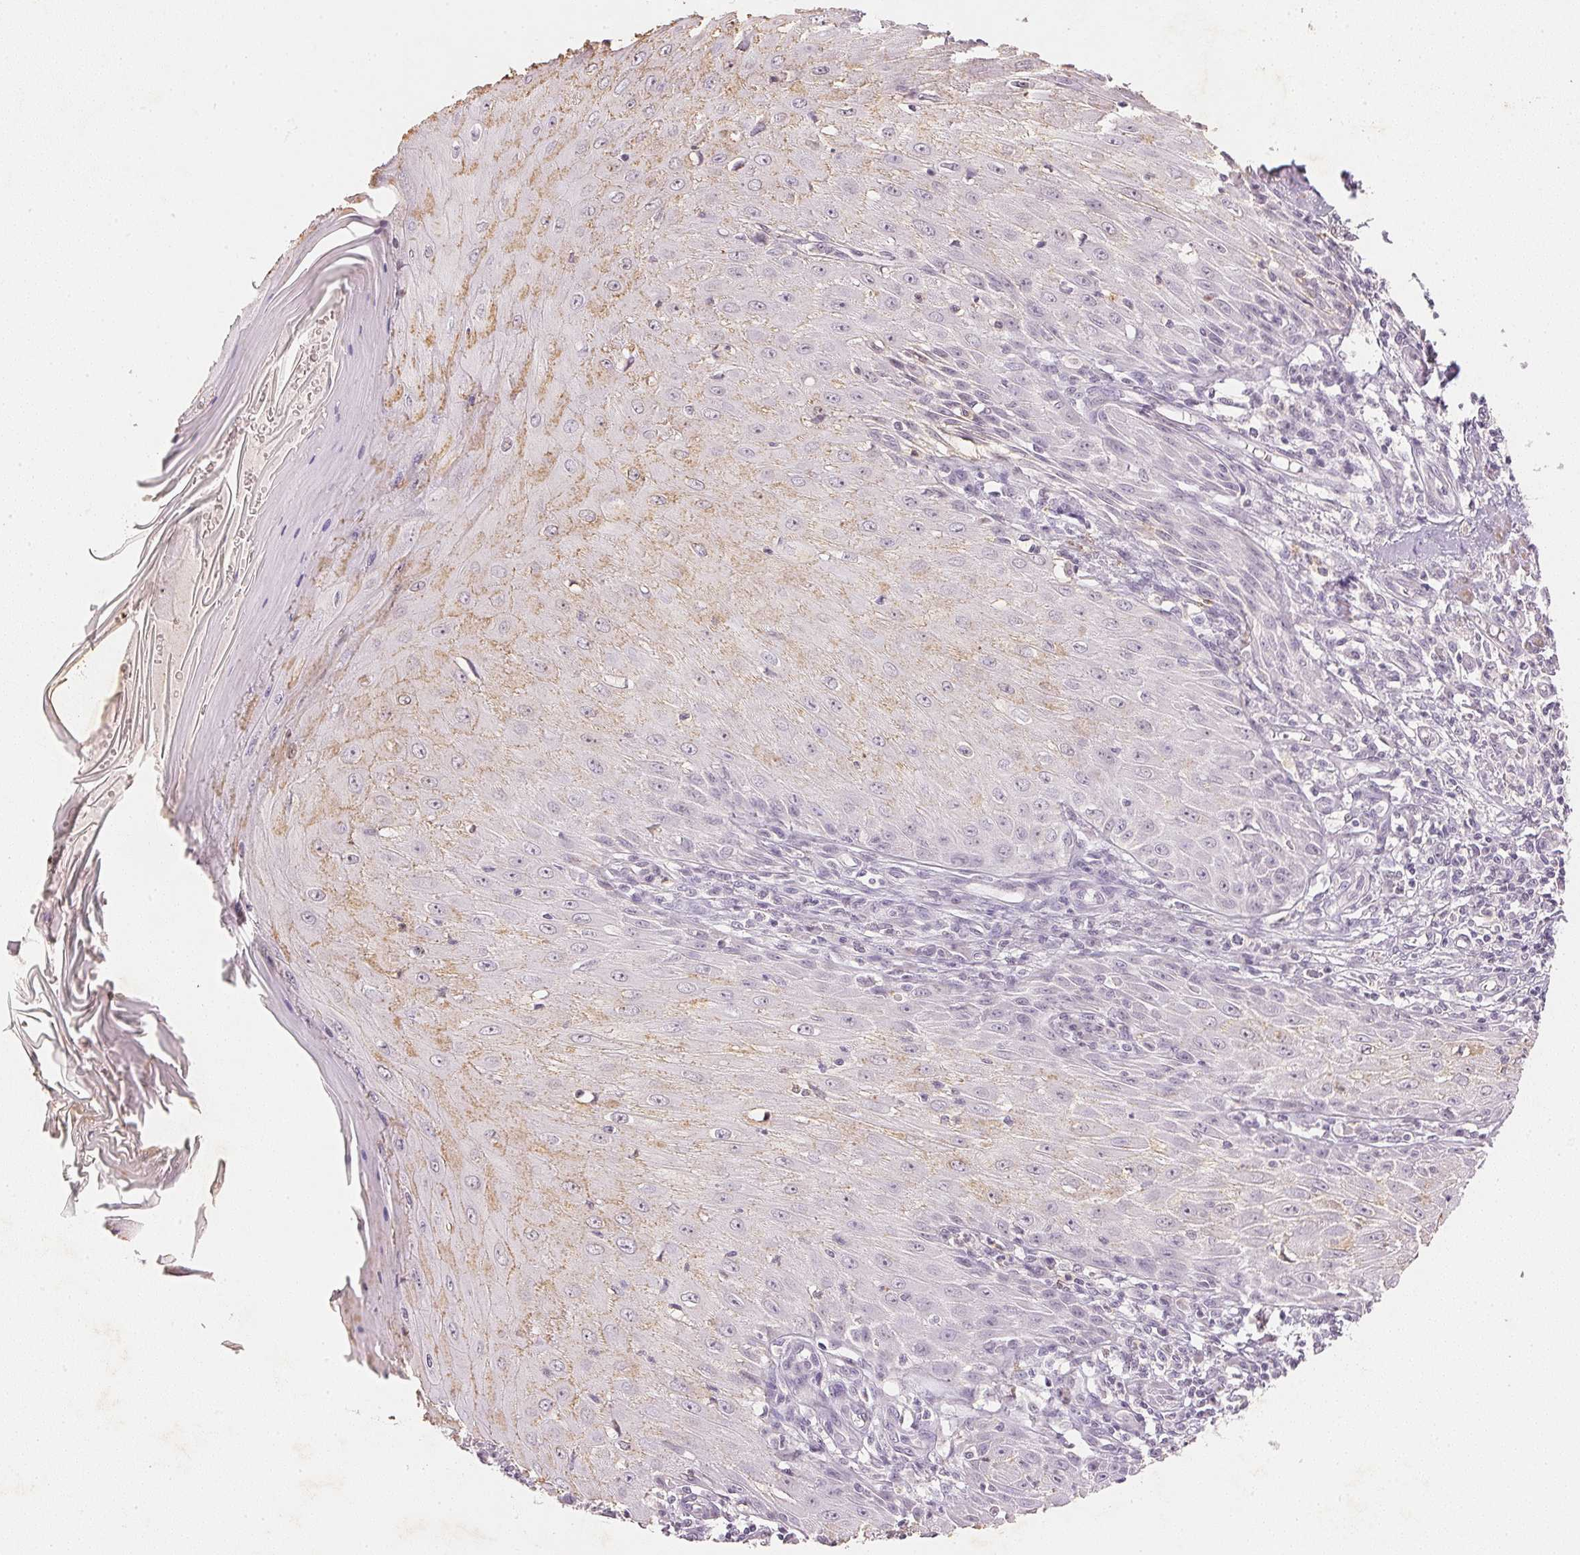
{"staining": {"intensity": "negative", "quantity": "none", "location": "none"}, "tissue": "skin cancer", "cell_type": "Tumor cells", "image_type": "cancer", "snomed": [{"axis": "morphology", "description": "Squamous cell carcinoma, NOS"}, {"axis": "topography", "description": "Skin"}], "caption": "Tumor cells are negative for protein expression in human skin cancer (squamous cell carcinoma).", "gene": "SMTN", "patient": {"sex": "female", "age": 73}}